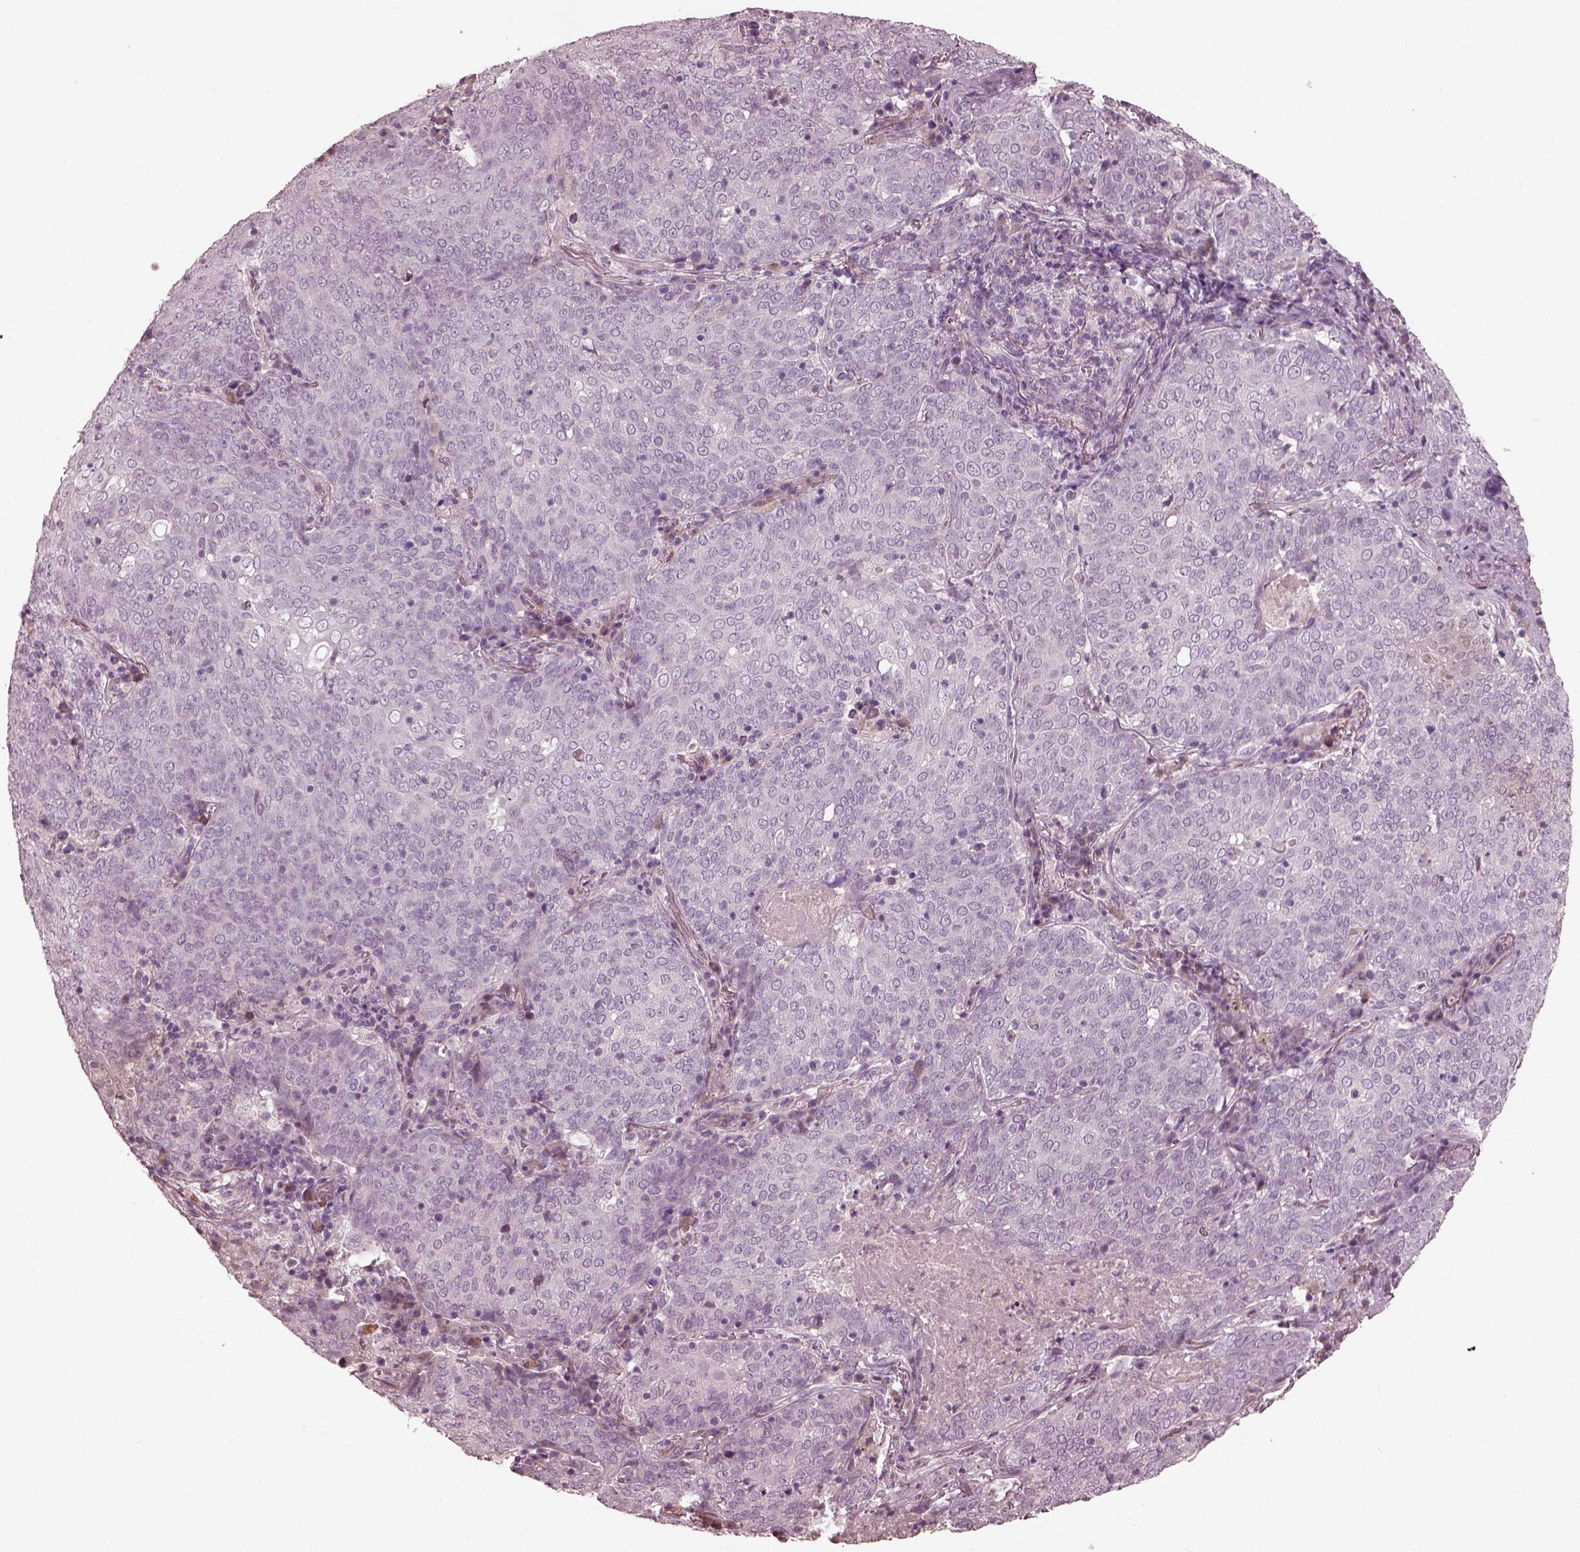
{"staining": {"intensity": "negative", "quantity": "none", "location": "none"}, "tissue": "lung cancer", "cell_type": "Tumor cells", "image_type": "cancer", "snomed": [{"axis": "morphology", "description": "Squamous cell carcinoma, NOS"}, {"axis": "topography", "description": "Lung"}], "caption": "Squamous cell carcinoma (lung) was stained to show a protein in brown. There is no significant expression in tumor cells.", "gene": "OPTC", "patient": {"sex": "male", "age": 82}}